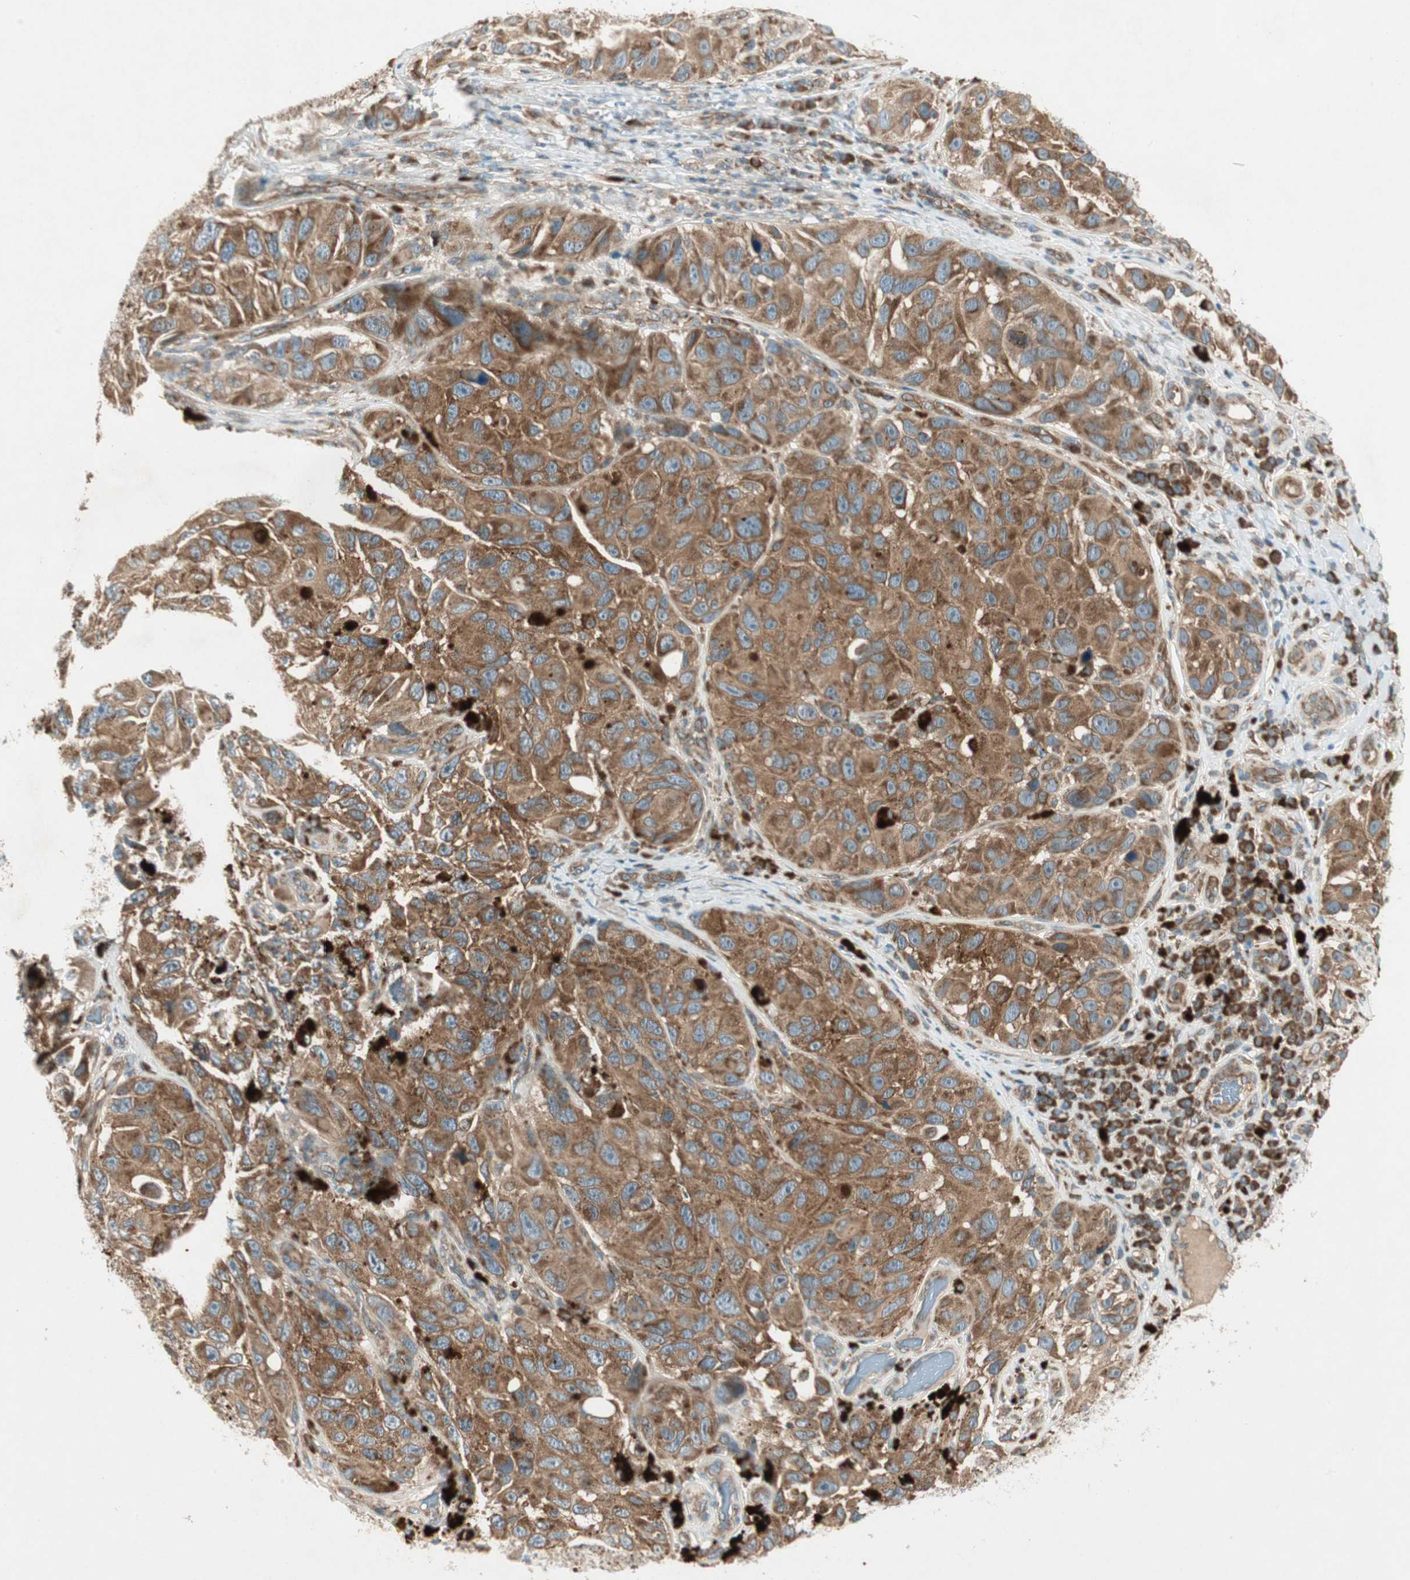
{"staining": {"intensity": "strong", "quantity": ">75%", "location": "cytoplasmic/membranous"}, "tissue": "melanoma", "cell_type": "Tumor cells", "image_type": "cancer", "snomed": [{"axis": "morphology", "description": "Malignant melanoma, NOS"}, {"axis": "topography", "description": "Skin"}], "caption": "Protein positivity by IHC displays strong cytoplasmic/membranous expression in about >75% of tumor cells in malignant melanoma.", "gene": "CHADL", "patient": {"sex": "female", "age": 73}}